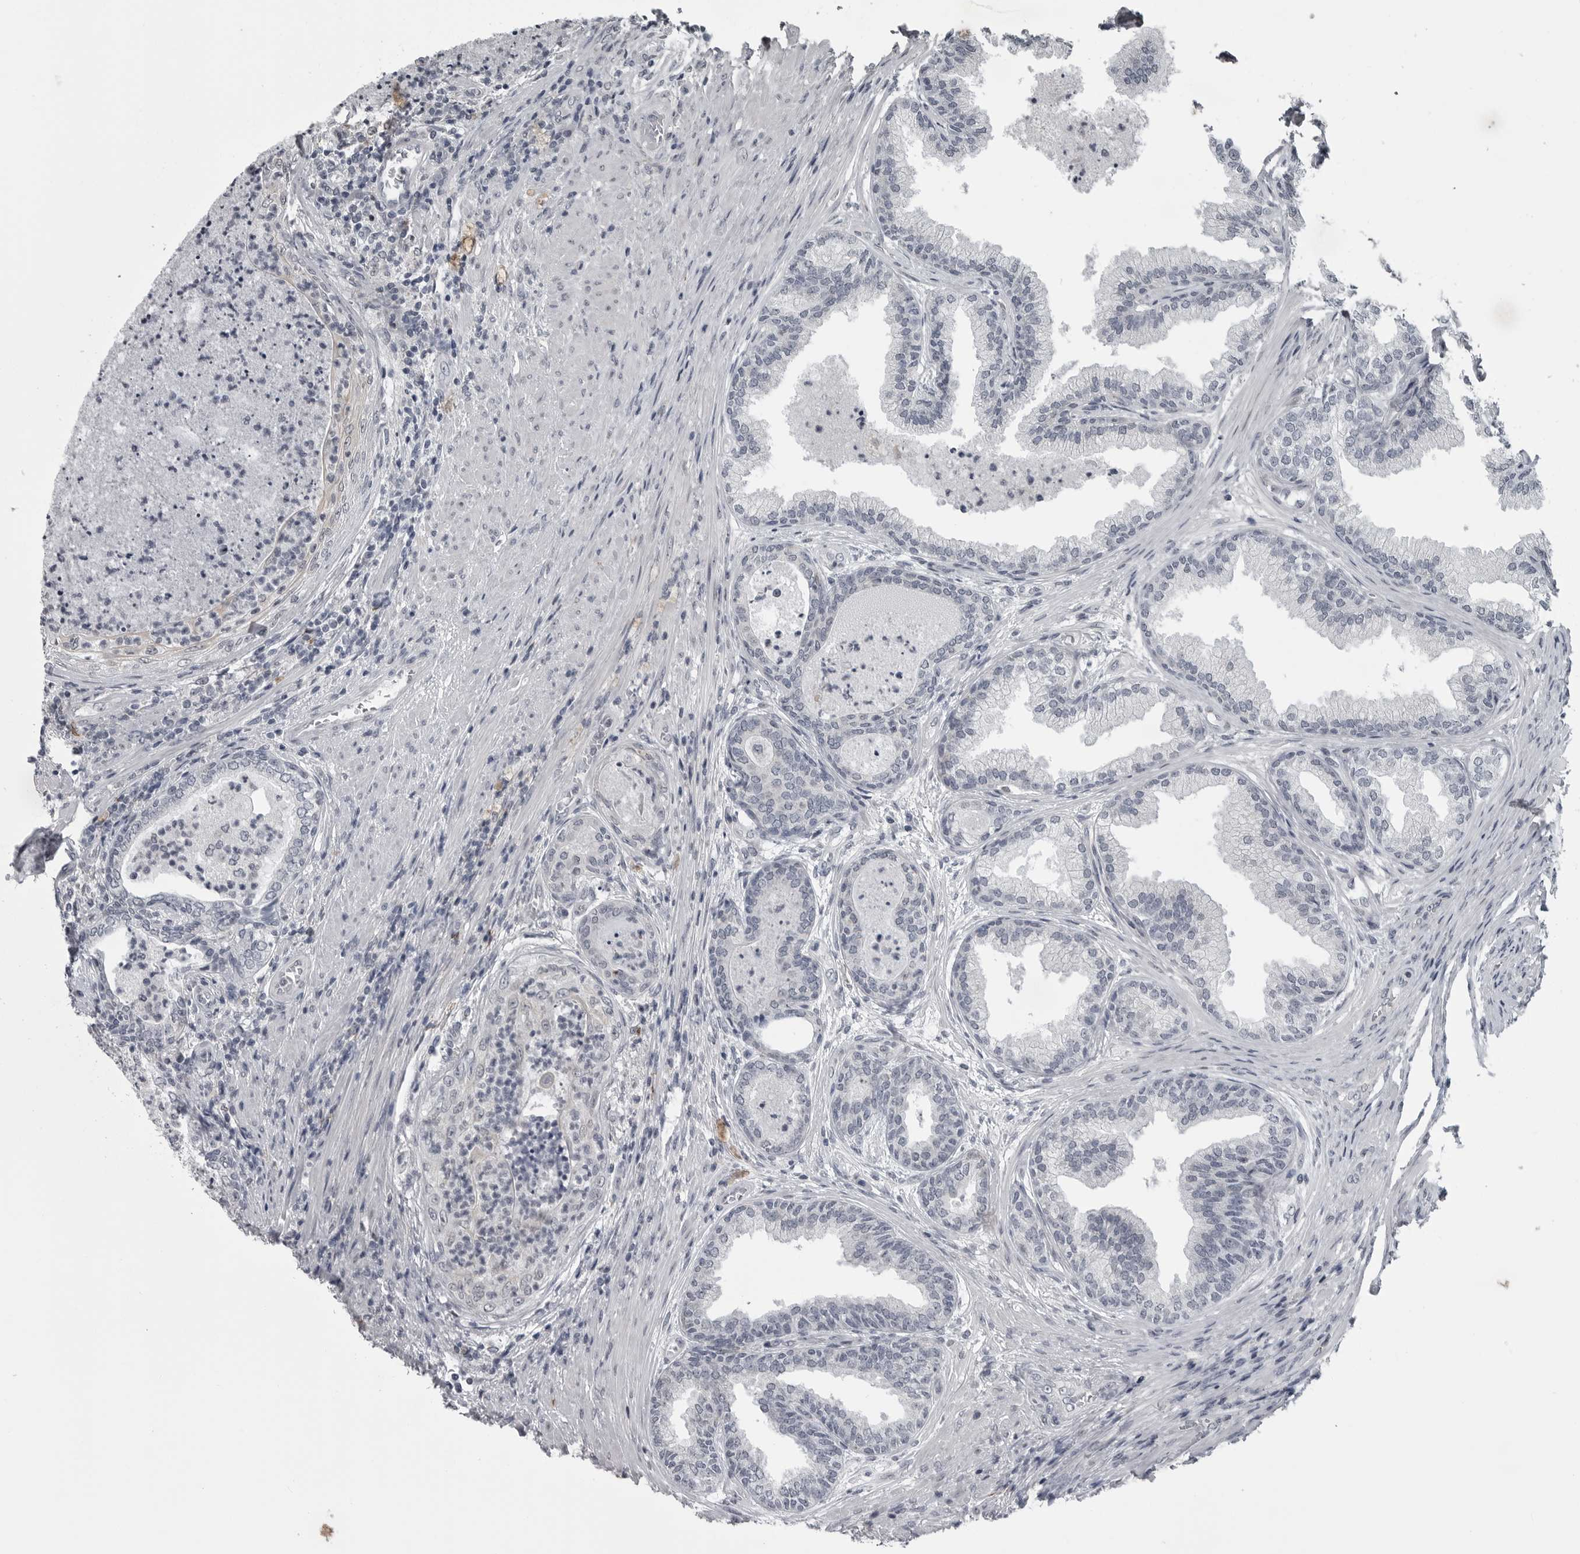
{"staining": {"intensity": "negative", "quantity": "none", "location": "none"}, "tissue": "prostate", "cell_type": "Glandular cells", "image_type": "normal", "snomed": [{"axis": "morphology", "description": "Normal tissue, NOS"}, {"axis": "topography", "description": "Prostate"}], "caption": "Glandular cells are negative for protein expression in benign human prostate.", "gene": "LYSMD1", "patient": {"sex": "male", "age": 76}}